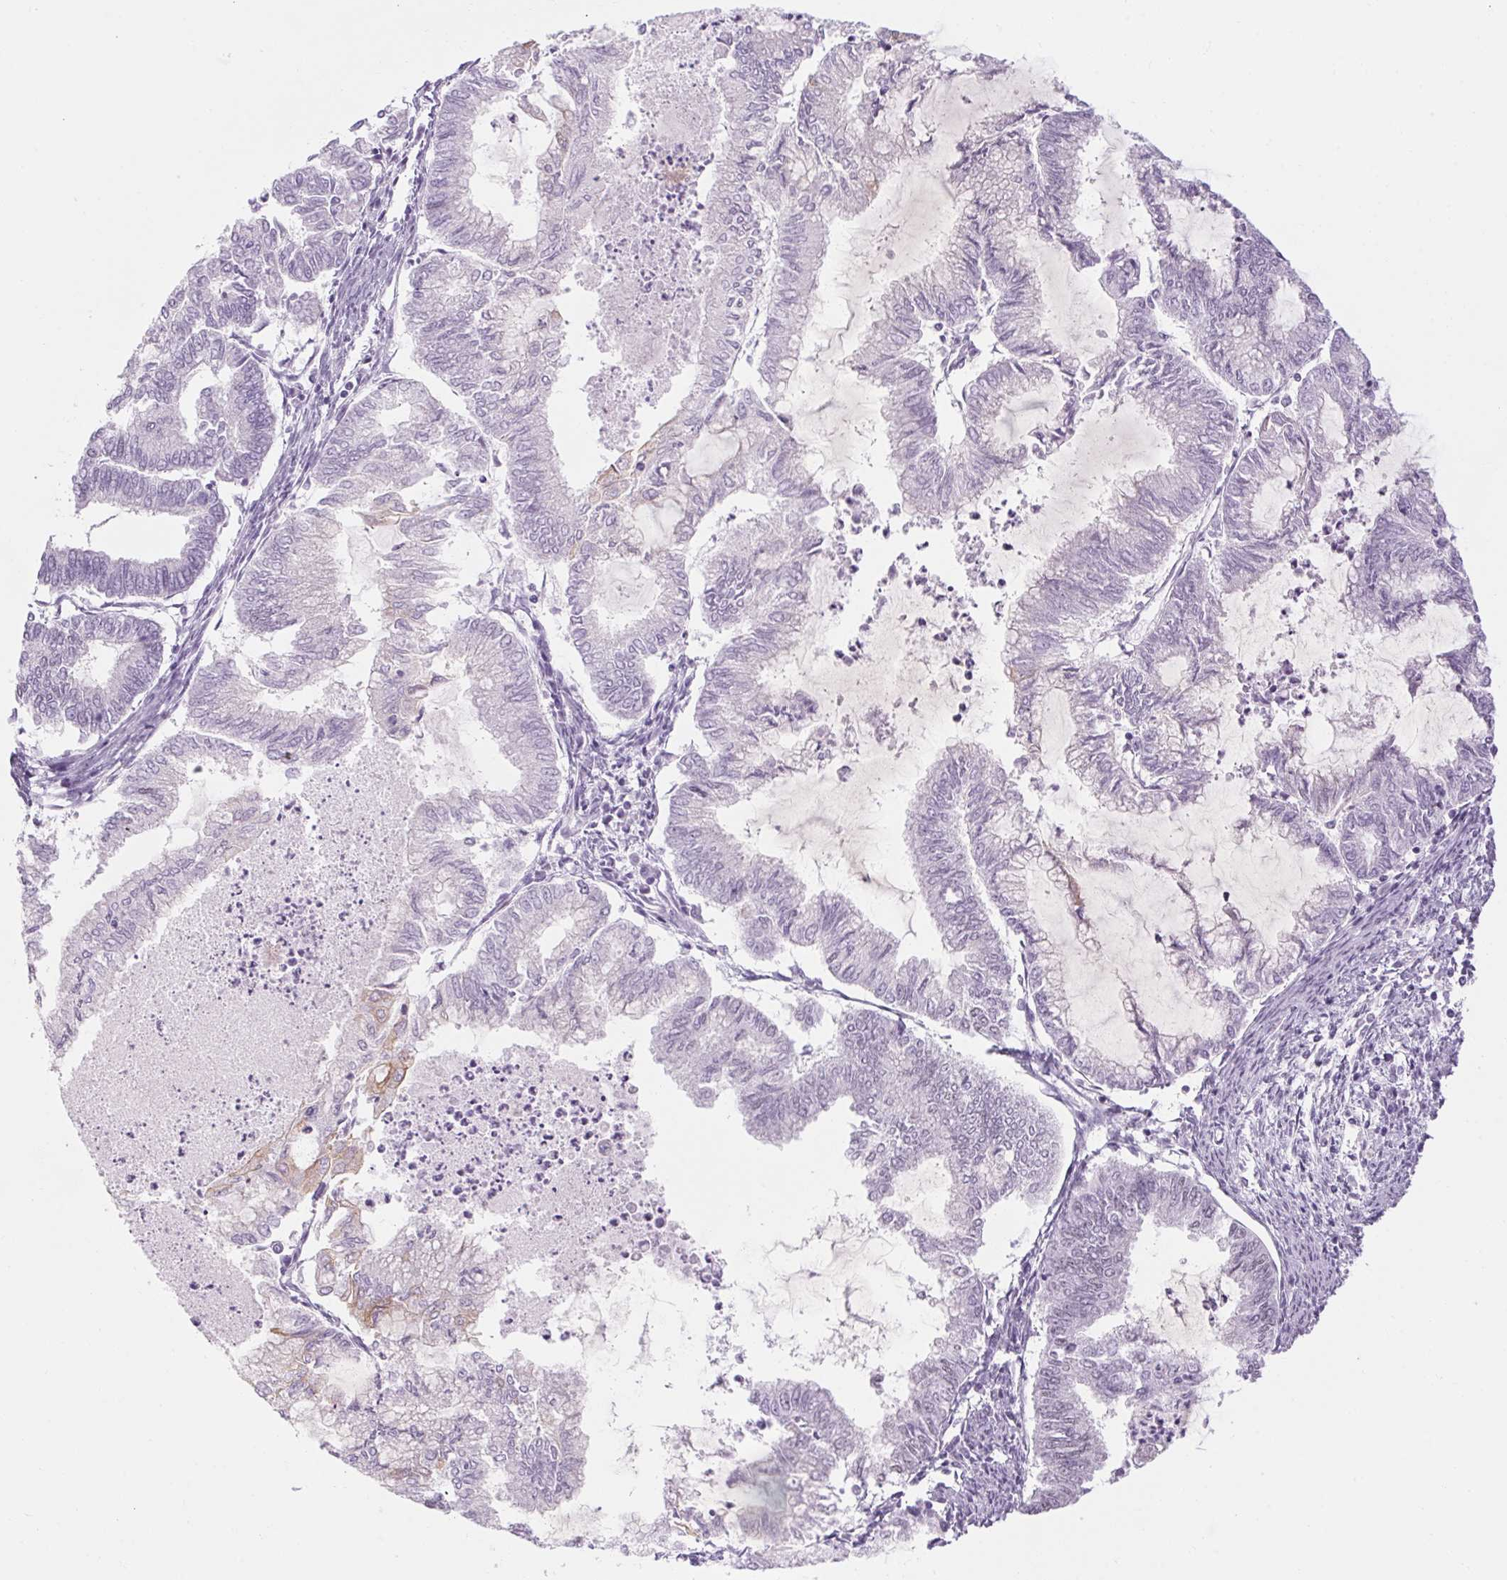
{"staining": {"intensity": "weak", "quantity": "<25%", "location": "cytoplasmic/membranous"}, "tissue": "endometrial cancer", "cell_type": "Tumor cells", "image_type": "cancer", "snomed": [{"axis": "morphology", "description": "Adenocarcinoma, NOS"}, {"axis": "topography", "description": "Endometrium"}], "caption": "Immunohistochemistry of endometrial cancer exhibits no staining in tumor cells.", "gene": "RPTN", "patient": {"sex": "female", "age": 79}}